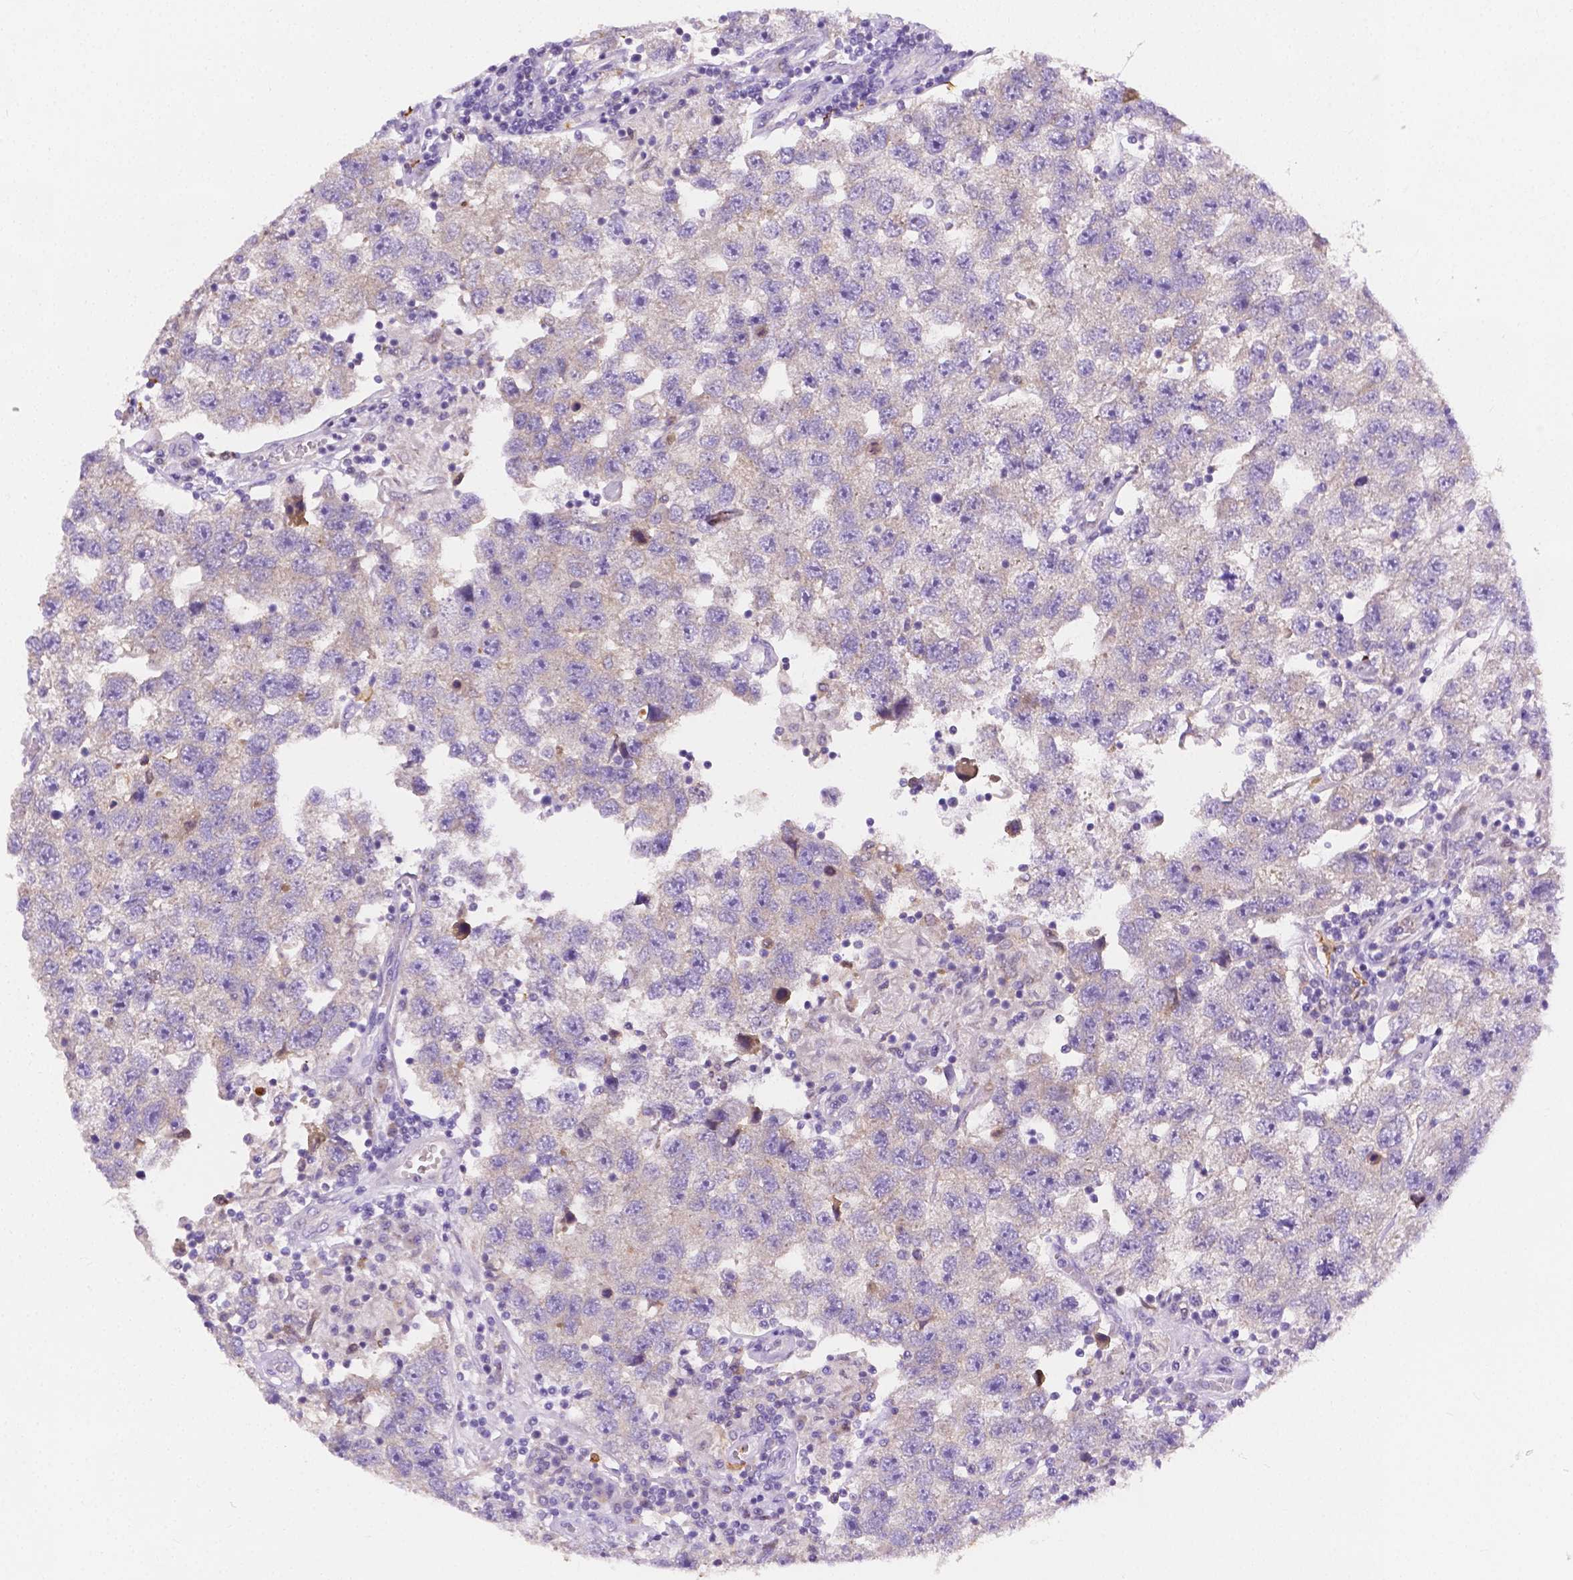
{"staining": {"intensity": "weak", "quantity": "25%-75%", "location": "cytoplasmic/membranous"}, "tissue": "testis cancer", "cell_type": "Tumor cells", "image_type": "cancer", "snomed": [{"axis": "morphology", "description": "Seminoma, NOS"}, {"axis": "topography", "description": "Testis"}], "caption": "High-power microscopy captured an immunohistochemistry (IHC) histopathology image of testis cancer, revealing weak cytoplasmic/membranous positivity in about 25%-75% of tumor cells. Using DAB (brown) and hematoxylin (blue) stains, captured at high magnification using brightfield microscopy.", "gene": "ZNRD2", "patient": {"sex": "male", "age": 26}}